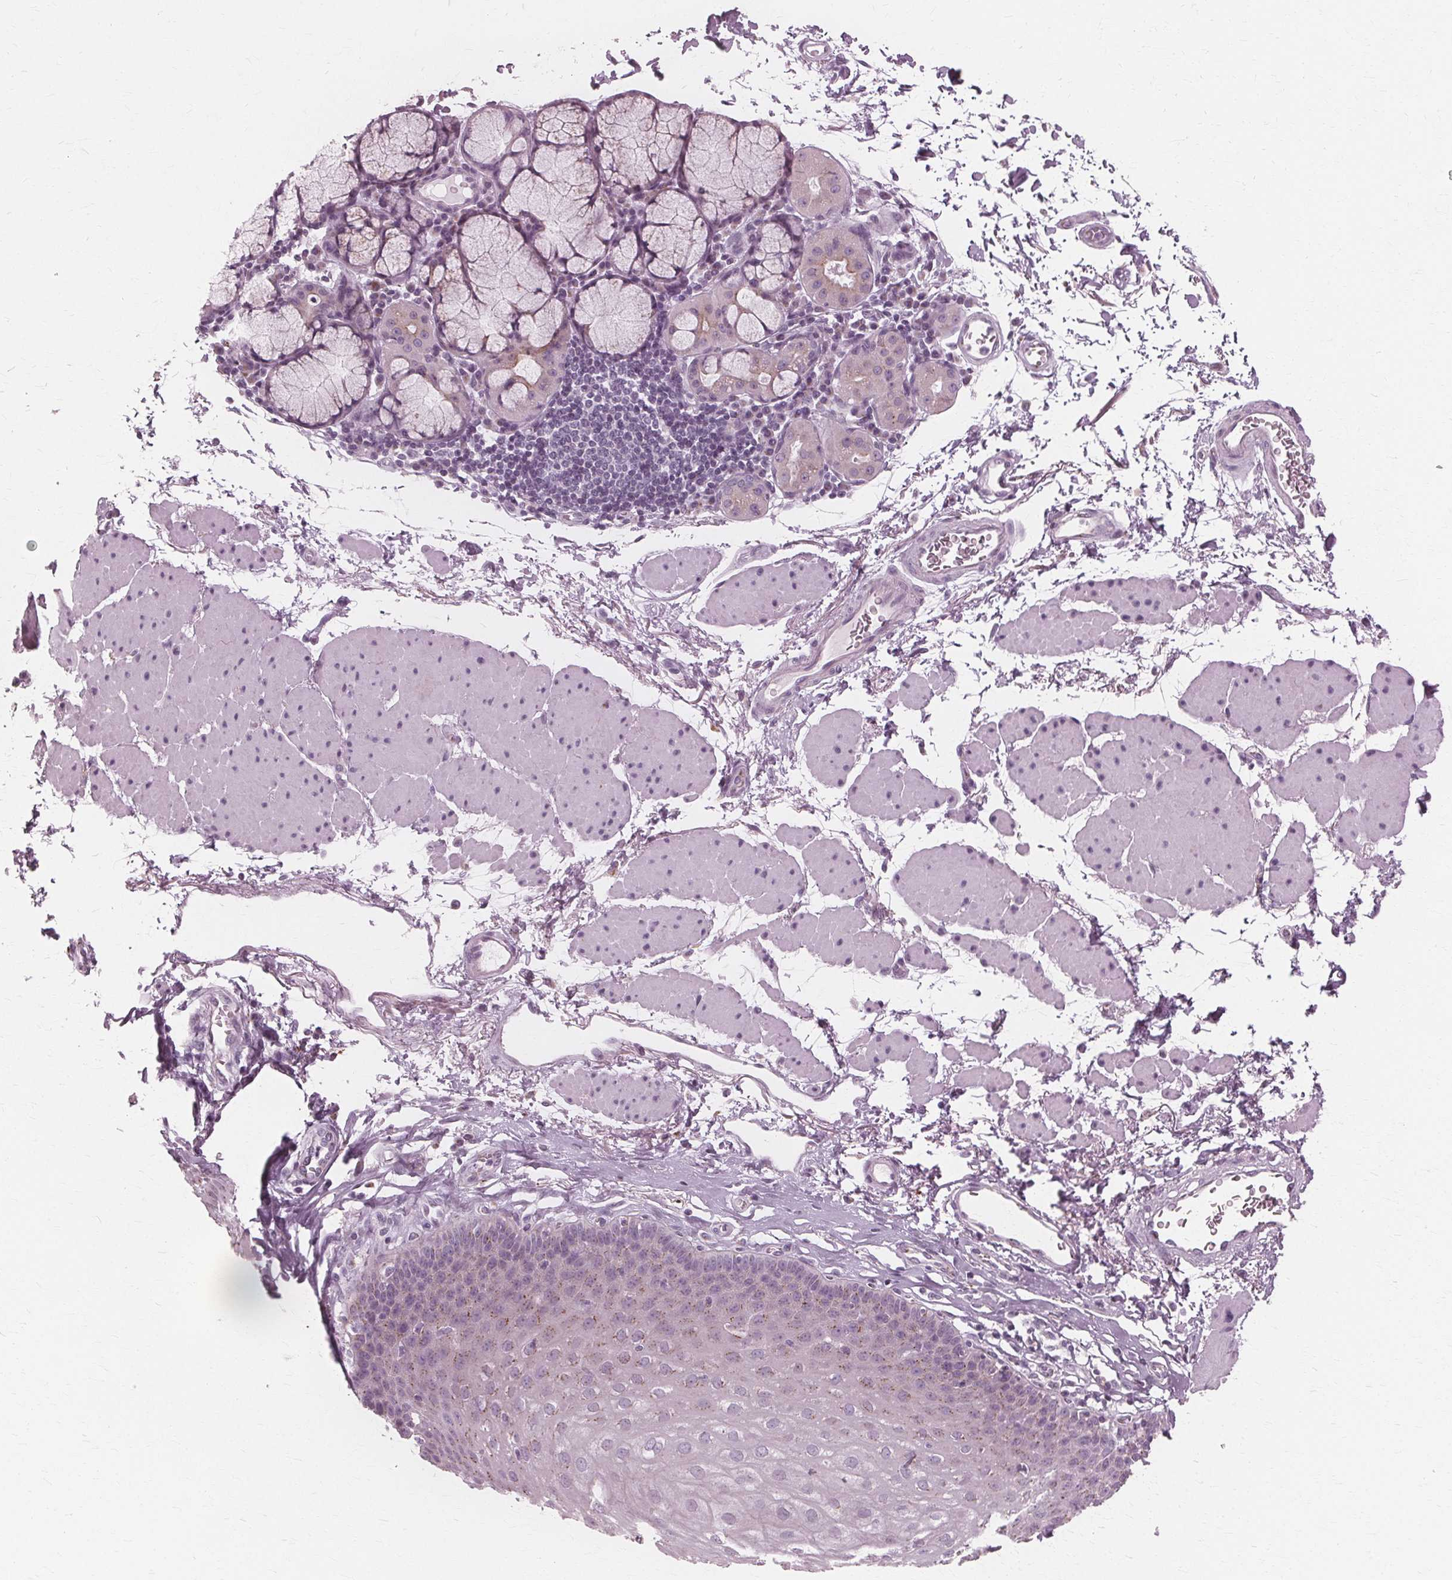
{"staining": {"intensity": "weak", "quantity": "<25%", "location": "cytoplasmic/membranous"}, "tissue": "esophagus", "cell_type": "Squamous epithelial cells", "image_type": "normal", "snomed": [{"axis": "morphology", "description": "Normal tissue, NOS"}, {"axis": "topography", "description": "Esophagus"}], "caption": "Squamous epithelial cells are negative for brown protein staining in normal esophagus. (Immunohistochemistry, brightfield microscopy, high magnification).", "gene": "DNASE2", "patient": {"sex": "female", "age": 81}}